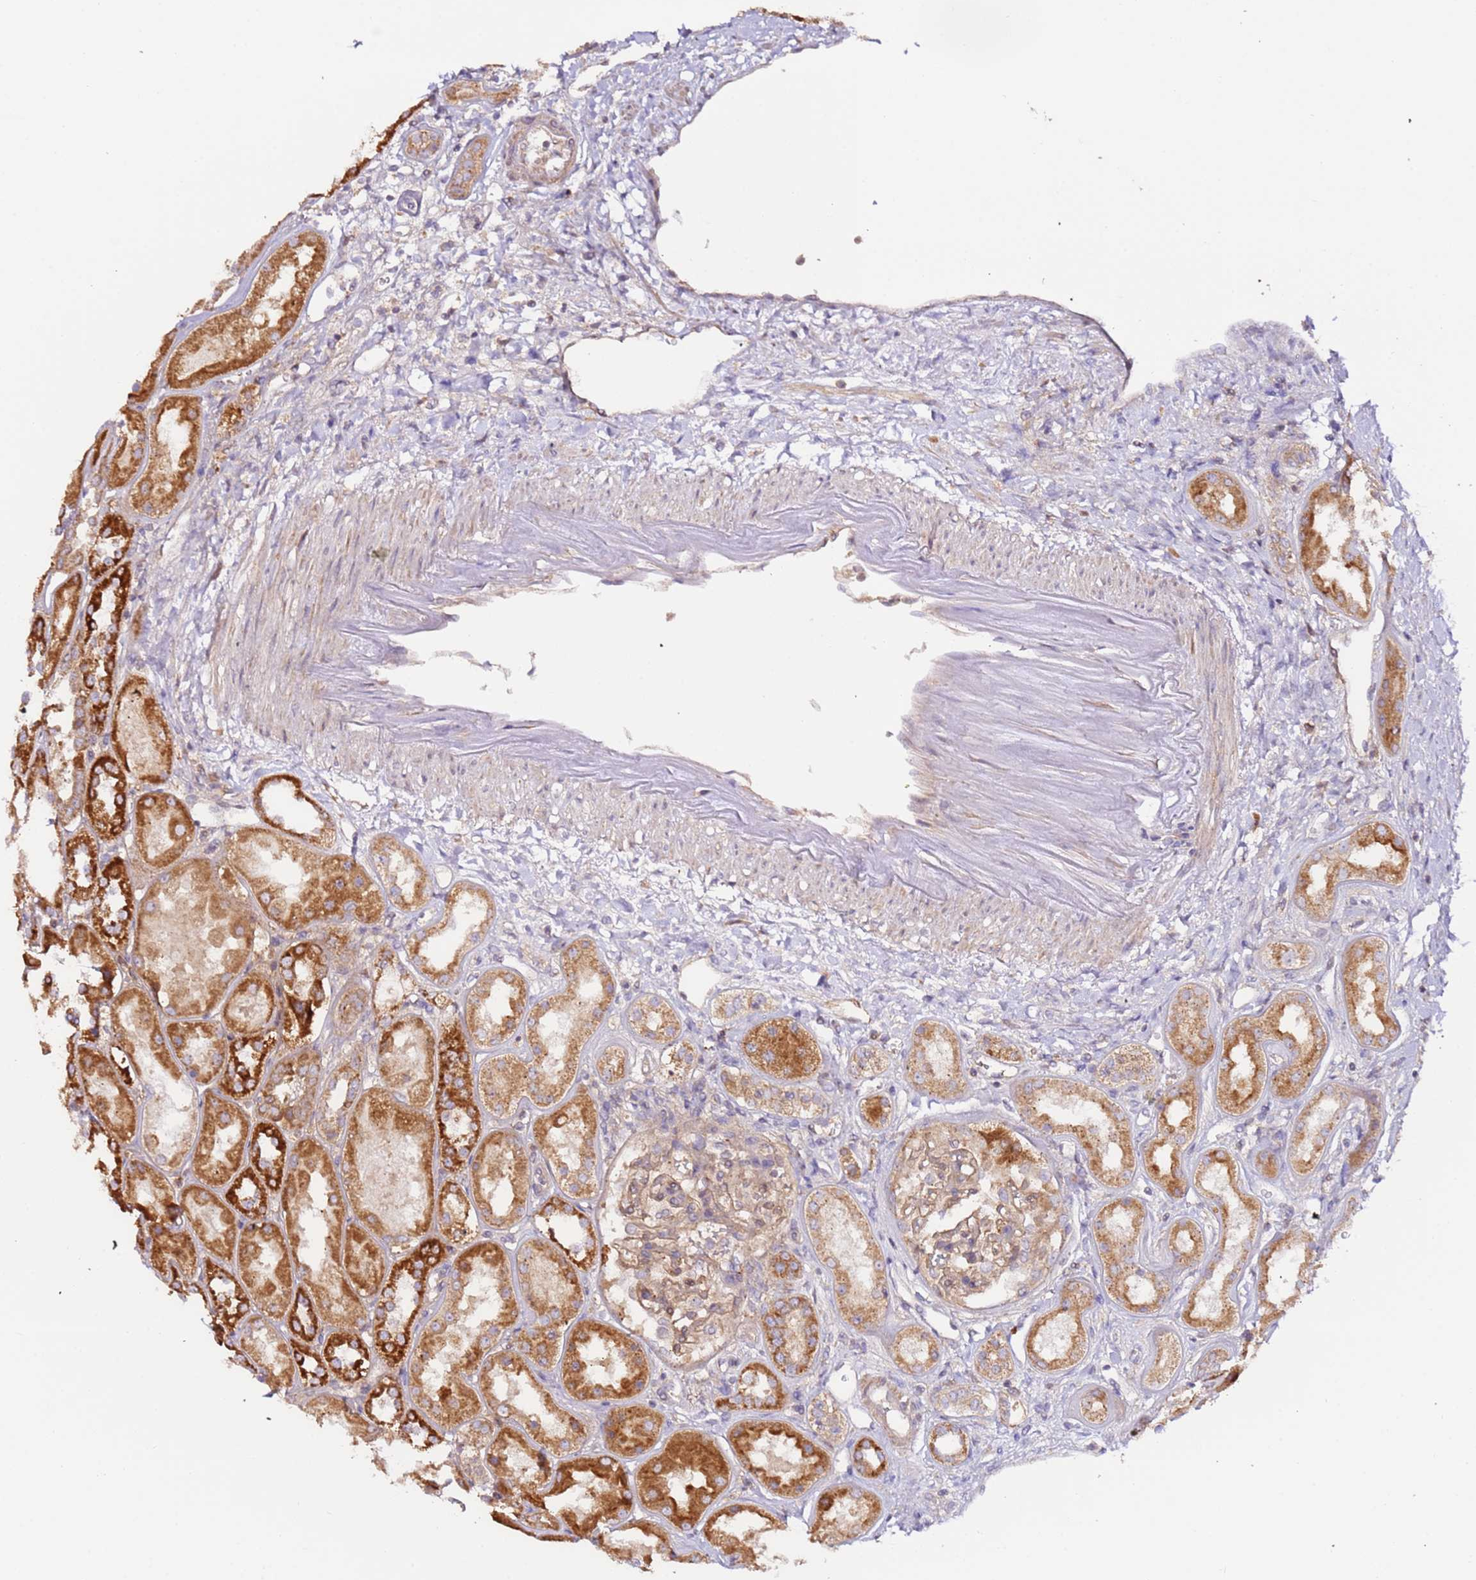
{"staining": {"intensity": "weak", "quantity": ">75%", "location": "cytoplasmic/membranous"}, "tissue": "kidney", "cell_type": "Cells in glomeruli", "image_type": "normal", "snomed": [{"axis": "morphology", "description": "Normal tissue, NOS"}, {"axis": "topography", "description": "Kidney"}], "caption": "Weak cytoplasmic/membranous protein staining is seen in approximately >75% of cells in glomeruli in kidney.", "gene": "FLVCR1", "patient": {"sex": "male", "age": 70}}